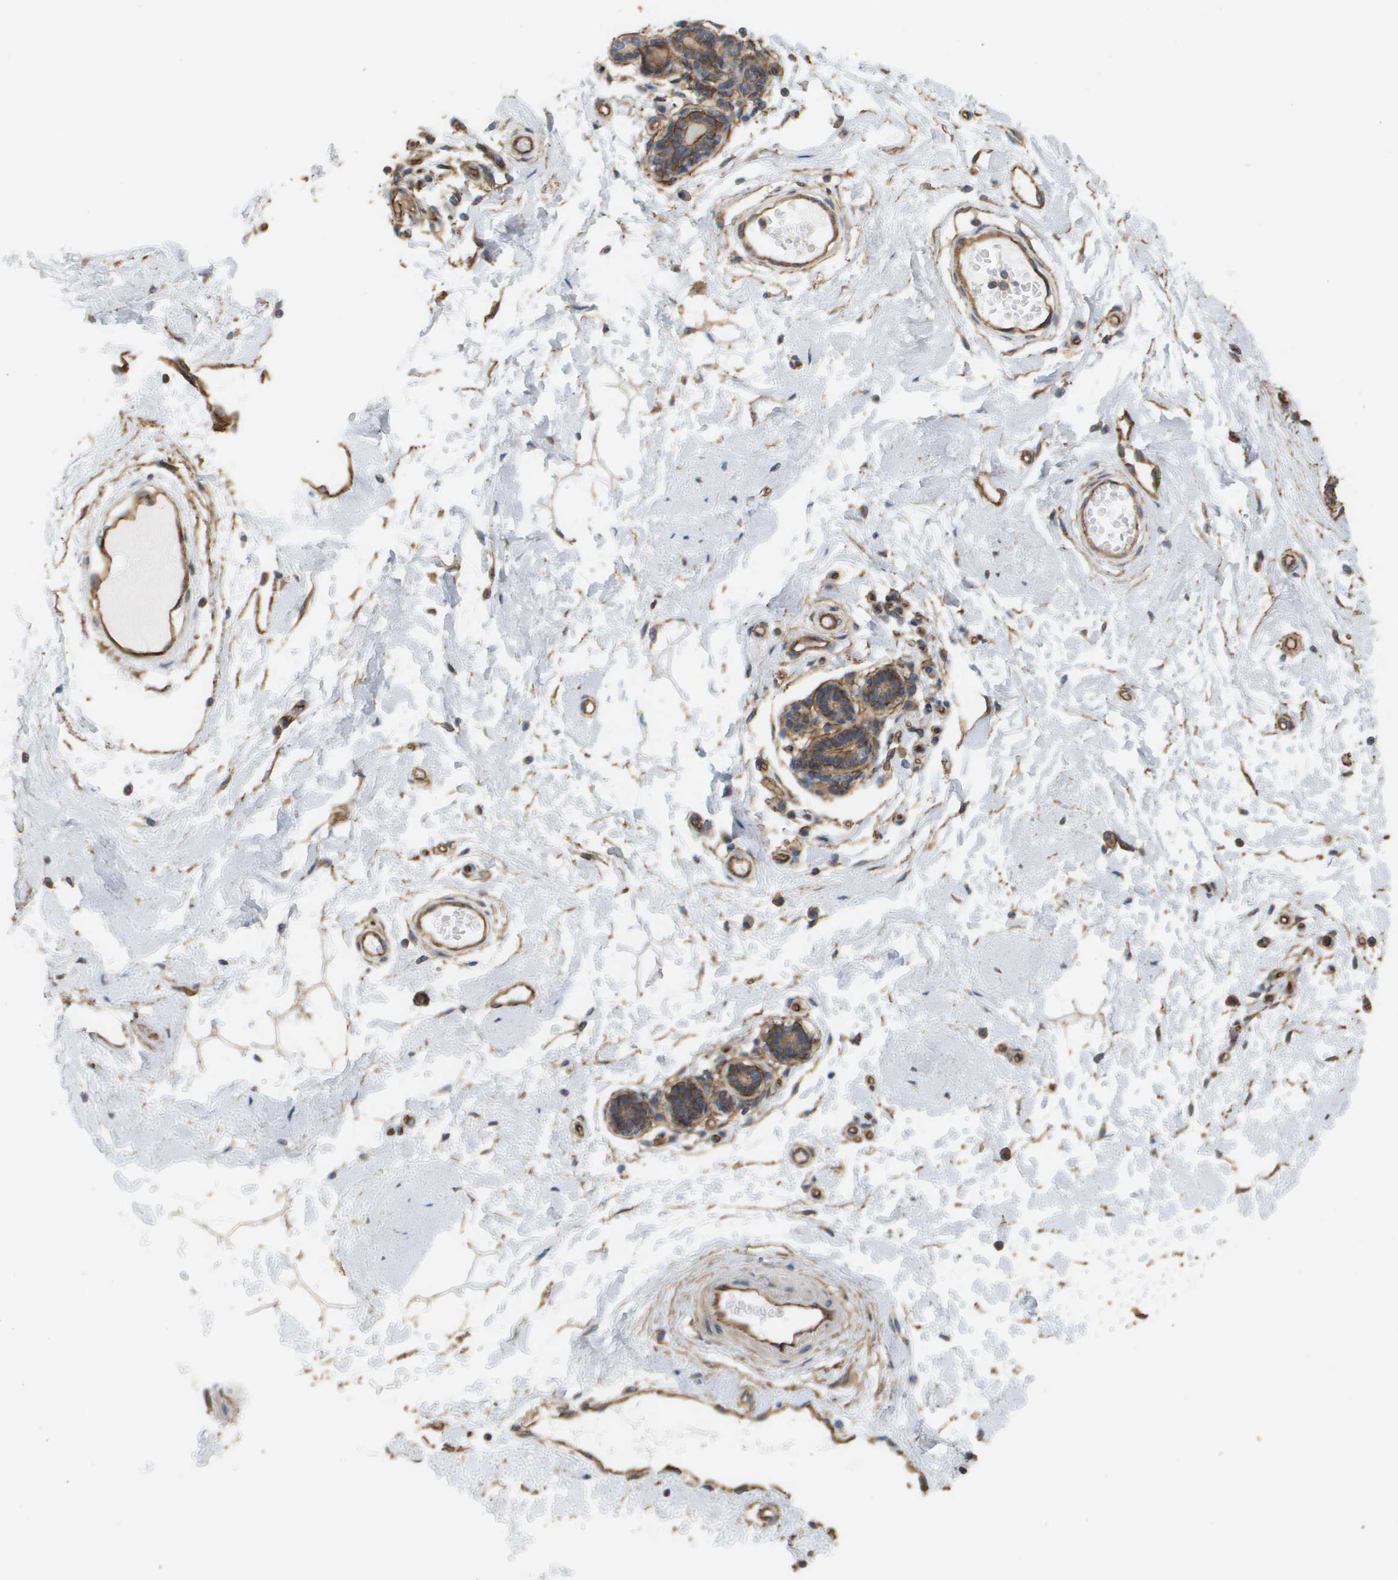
{"staining": {"intensity": "weak", "quantity": ">75%", "location": "cytoplasmic/membranous"}, "tissue": "breast", "cell_type": "Adipocytes", "image_type": "normal", "snomed": [{"axis": "morphology", "description": "Normal tissue, NOS"}, {"axis": "morphology", "description": "Lobular carcinoma"}, {"axis": "topography", "description": "Breast"}], "caption": "Breast stained for a protein exhibits weak cytoplasmic/membranous positivity in adipocytes. (Stains: DAB (3,3'-diaminobenzidine) in brown, nuclei in blue, Microscopy: brightfield microscopy at high magnification).", "gene": "SGMS2", "patient": {"sex": "female", "age": 59}}